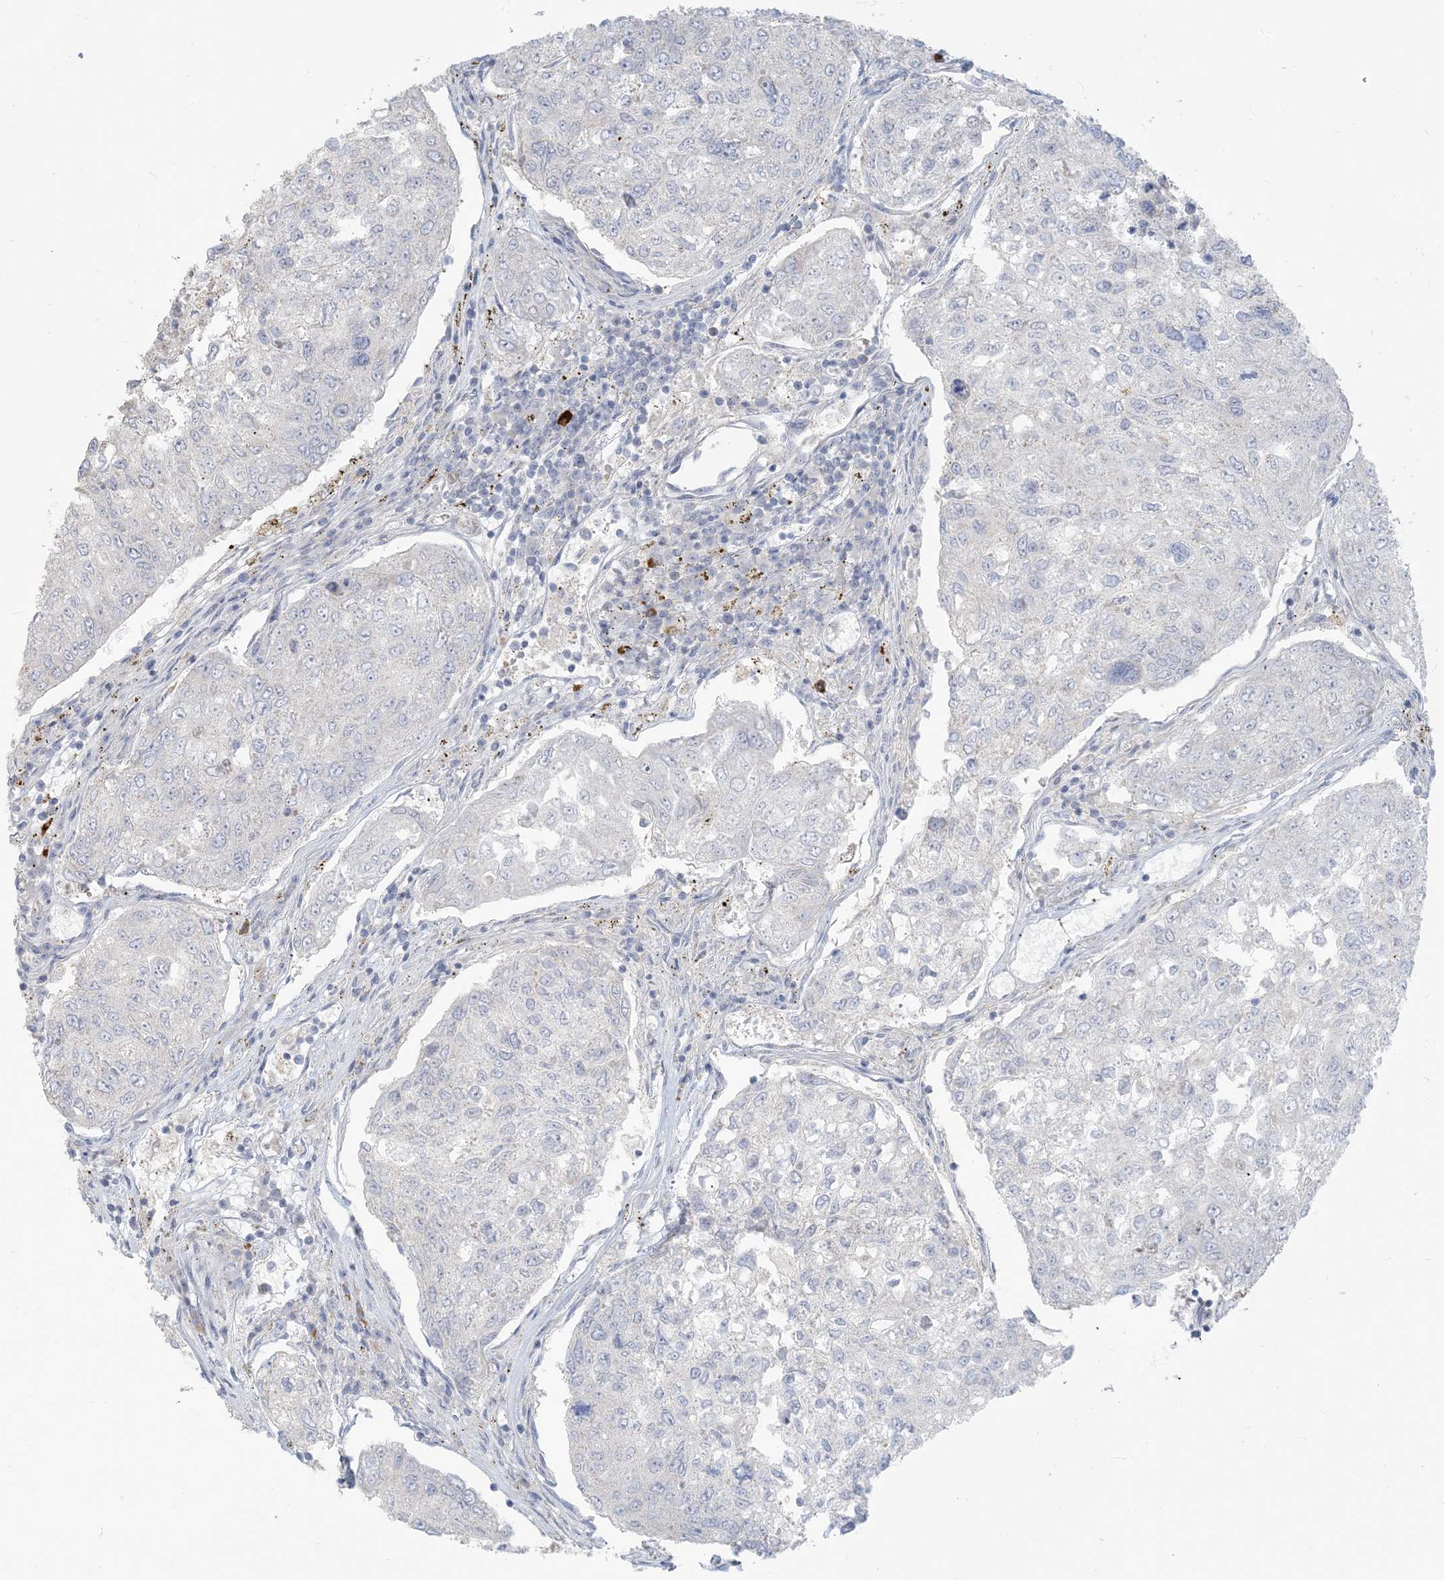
{"staining": {"intensity": "weak", "quantity": "<25%", "location": "cytoplasmic/membranous"}, "tissue": "urothelial cancer", "cell_type": "Tumor cells", "image_type": "cancer", "snomed": [{"axis": "morphology", "description": "Urothelial carcinoma, High grade"}, {"axis": "topography", "description": "Lymph node"}, {"axis": "topography", "description": "Urinary bladder"}], "caption": "Immunohistochemistry (IHC) micrograph of neoplastic tissue: human urothelial cancer stained with DAB reveals no significant protein staining in tumor cells. Nuclei are stained in blue.", "gene": "SCML1", "patient": {"sex": "male", "age": 51}}